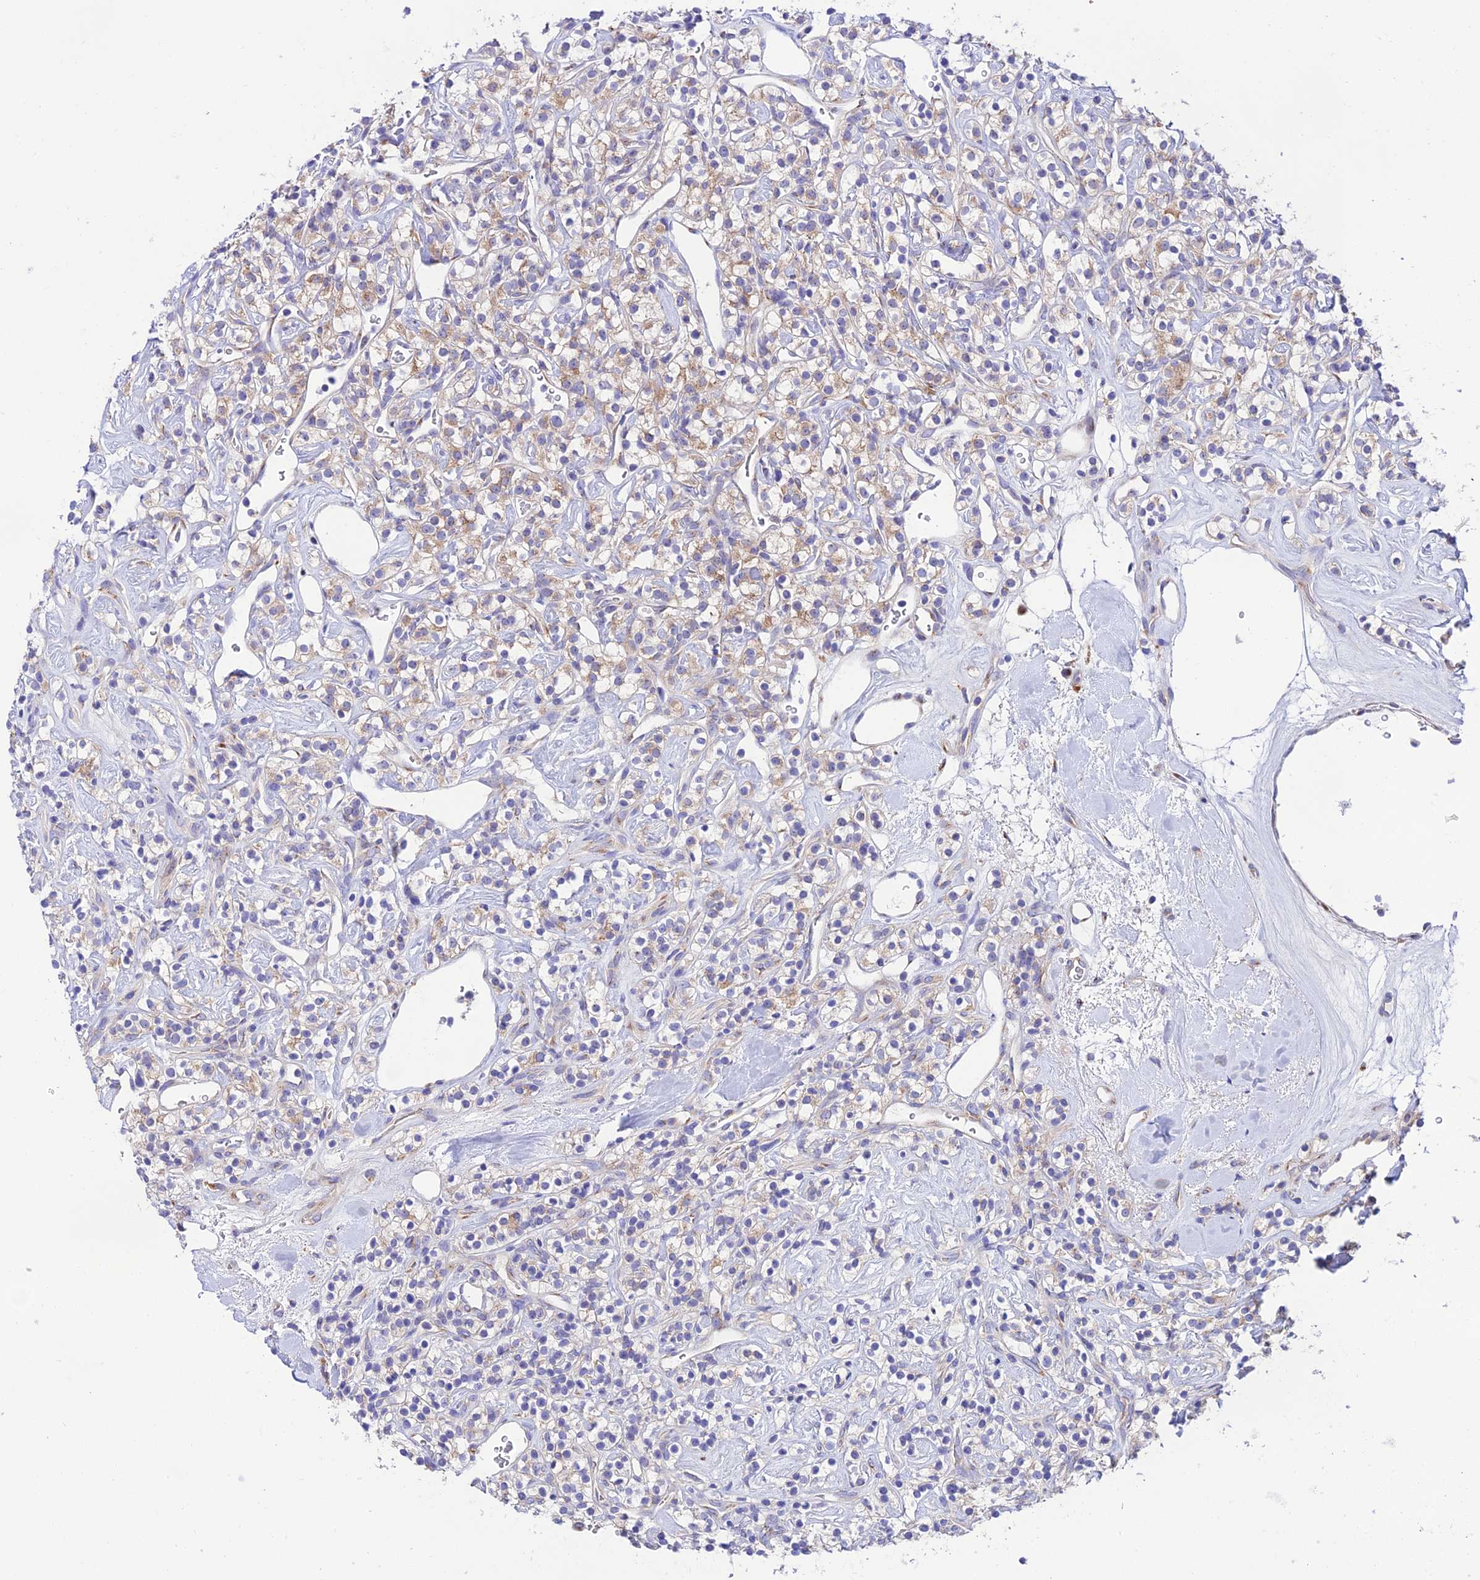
{"staining": {"intensity": "moderate", "quantity": "25%-75%", "location": "cytoplasmic/membranous"}, "tissue": "renal cancer", "cell_type": "Tumor cells", "image_type": "cancer", "snomed": [{"axis": "morphology", "description": "Adenocarcinoma, NOS"}, {"axis": "topography", "description": "Kidney"}], "caption": "Protein analysis of adenocarcinoma (renal) tissue displays moderate cytoplasmic/membranous staining in about 25%-75% of tumor cells. (DAB (3,3'-diaminobenzidine) IHC, brown staining for protein, blue staining for nuclei).", "gene": "LACTB2", "patient": {"sex": "male", "age": 77}}